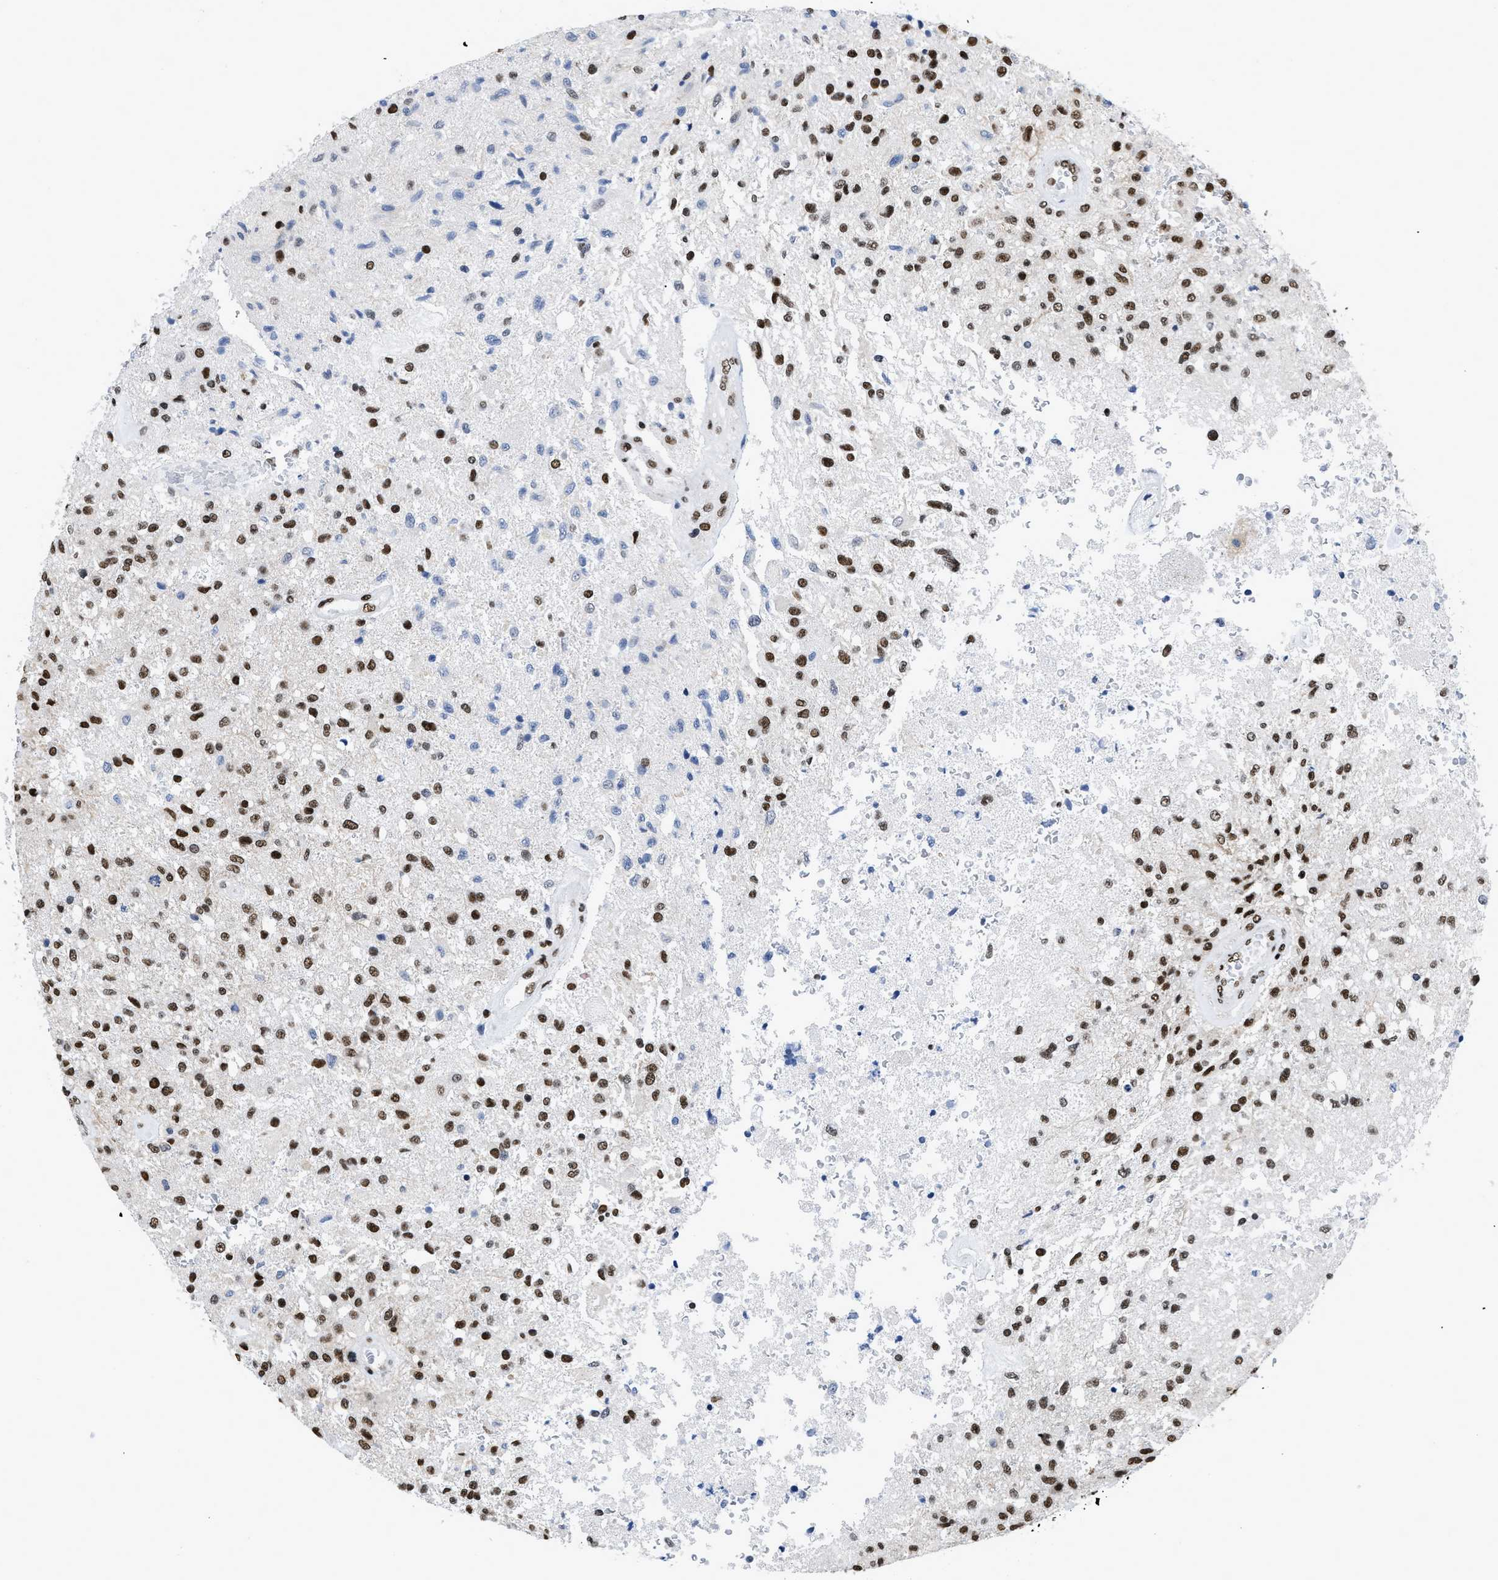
{"staining": {"intensity": "strong", "quantity": ">75%", "location": "nuclear"}, "tissue": "glioma", "cell_type": "Tumor cells", "image_type": "cancer", "snomed": [{"axis": "morphology", "description": "Normal tissue, NOS"}, {"axis": "morphology", "description": "Glioma, malignant, High grade"}, {"axis": "topography", "description": "Cerebral cortex"}], "caption": "Tumor cells display high levels of strong nuclear expression in about >75% of cells in human malignant glioma (high-grade). The protein is shown in brown color, while the nuclei are stained blue.", "gene": "CREB1", "patient": {"sex": "male", "age": 77}}